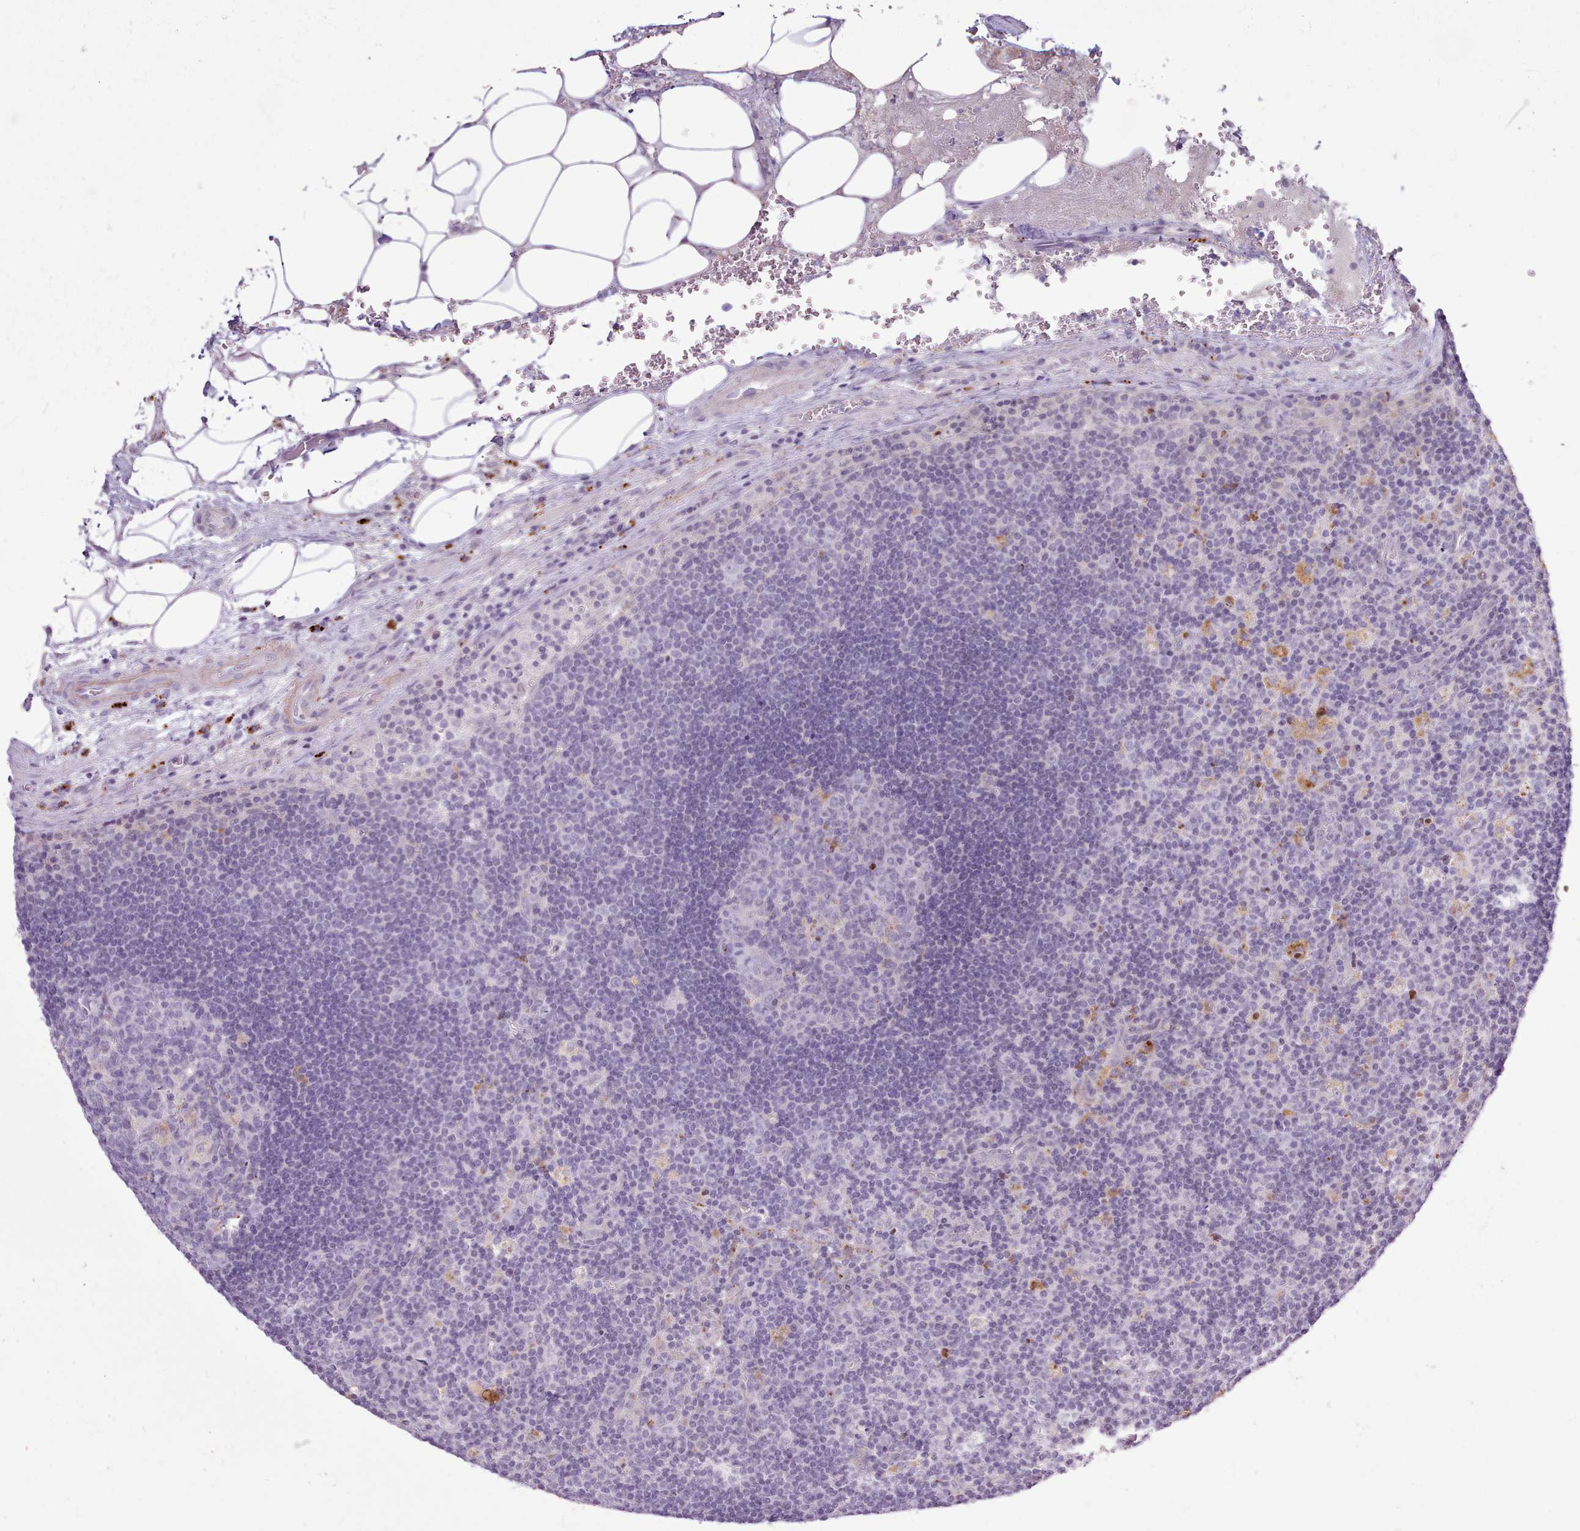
{"staining": {"intensity": "negative", "quantity": "none", "location": "none"}, "tissue": "lymph node", "cell_type": "Germinal center cells", "image_type": "normal", "snomed": [{"axis": "morphology", "description": "Normal tissue, NOS"}, {"axis": "topography", "description": "Lymph node"}], "caption": "Immunohistochemistry histopathology image of normal lymph node stained for a protein (brown), which demonstrates no expression in germinal center cells.", "gene": "SRD5A1", "patient": {"sex": "male", "age": 58}}